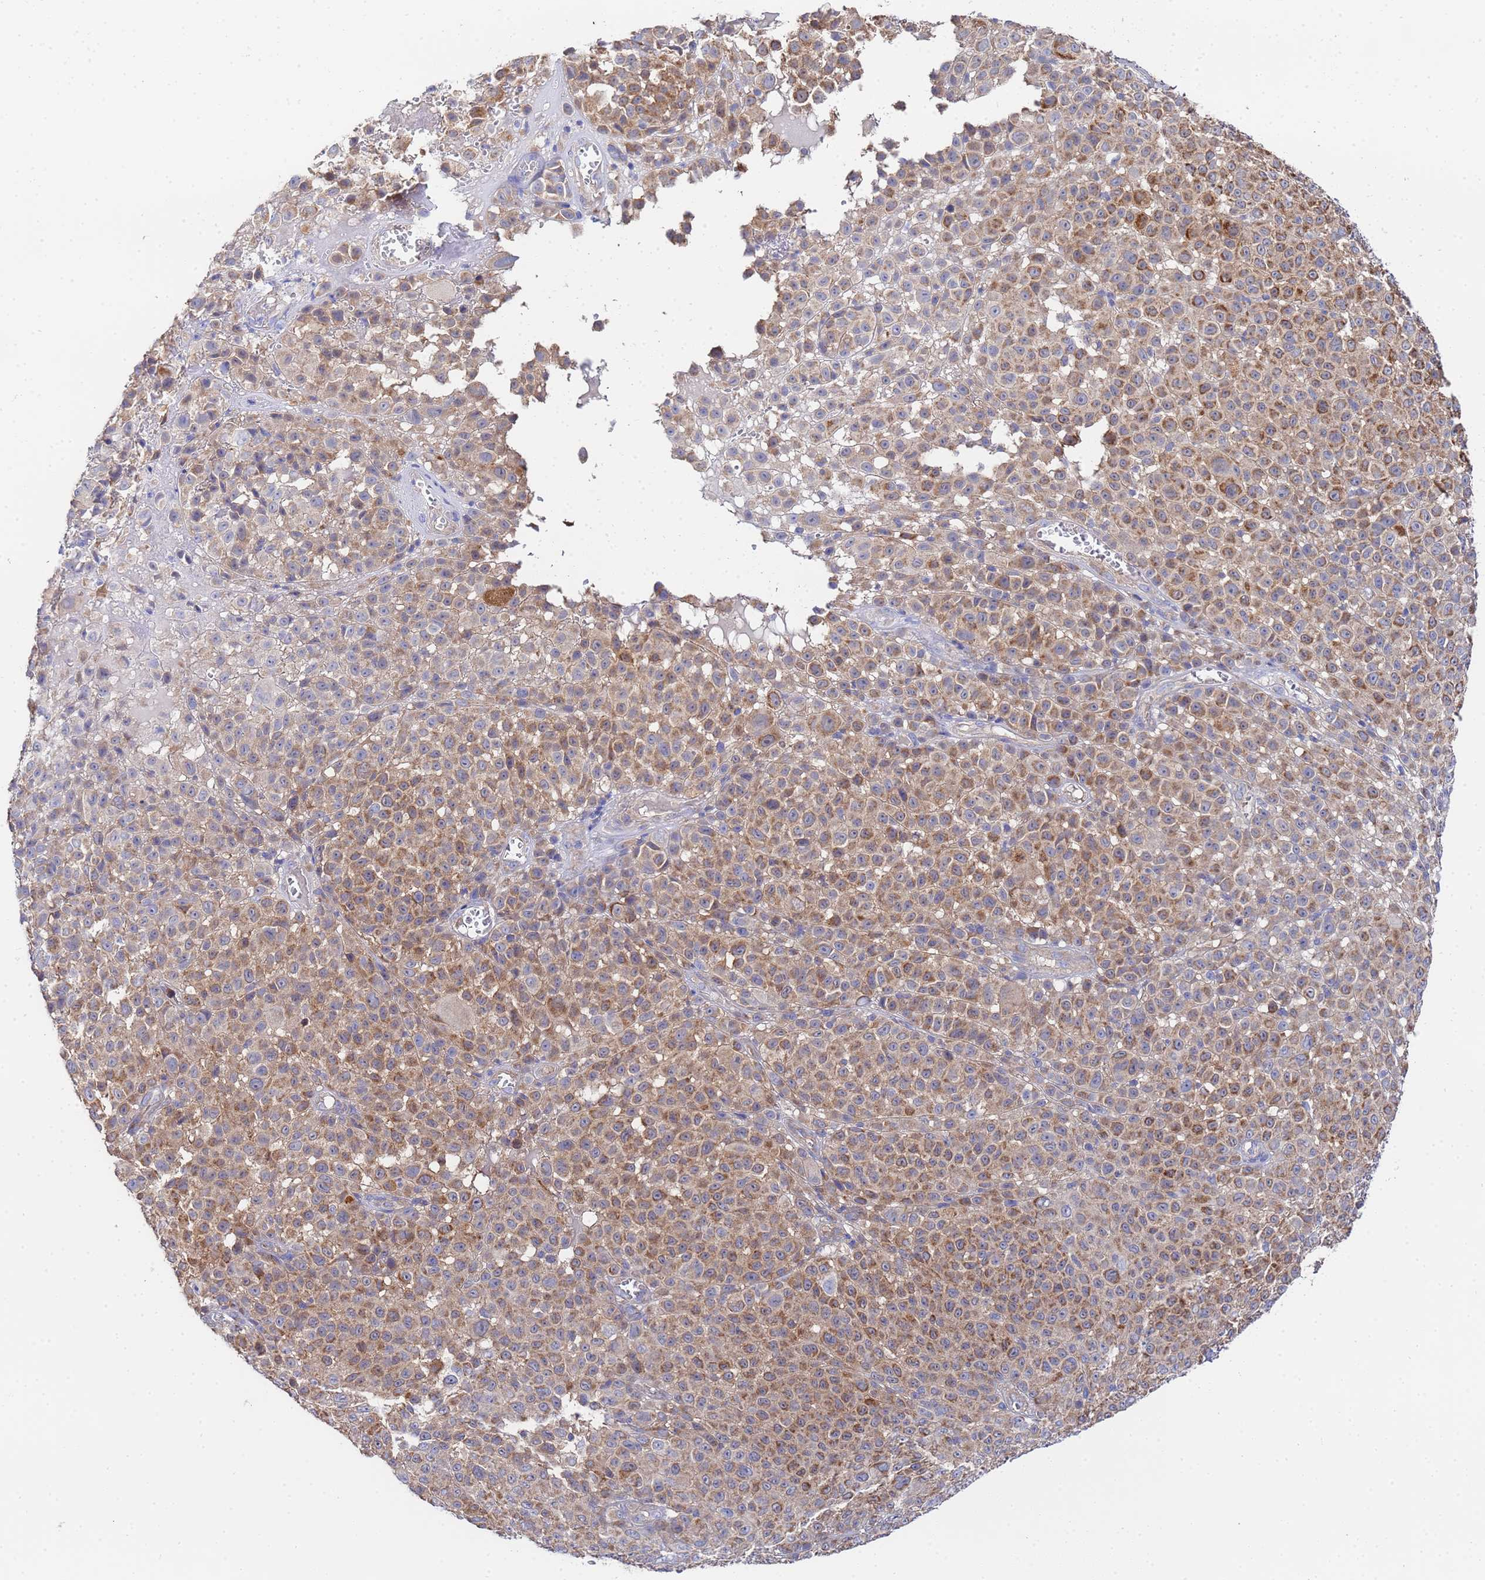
{"staining": {"intensity": "moderate", "quantity": ">75%", "location": "cytoplasmic/membranous"}, "tissue": "melanoma", "cell_type": "Tumor cells", "image_type": "cancer", "snomed": [{"axis": "morphology", "description": "Malignant melanoma, NOS"}, {"axis": "topography", "description": "Skin"}], "caption": "IHC (DAB) staining of human melanoma displays moderate cytoplasmic/membranous protein positivity in approximately >75% of tumor cells.", "gene": "FAHD2A", "patient": {"sex": "female", "age": 94}}